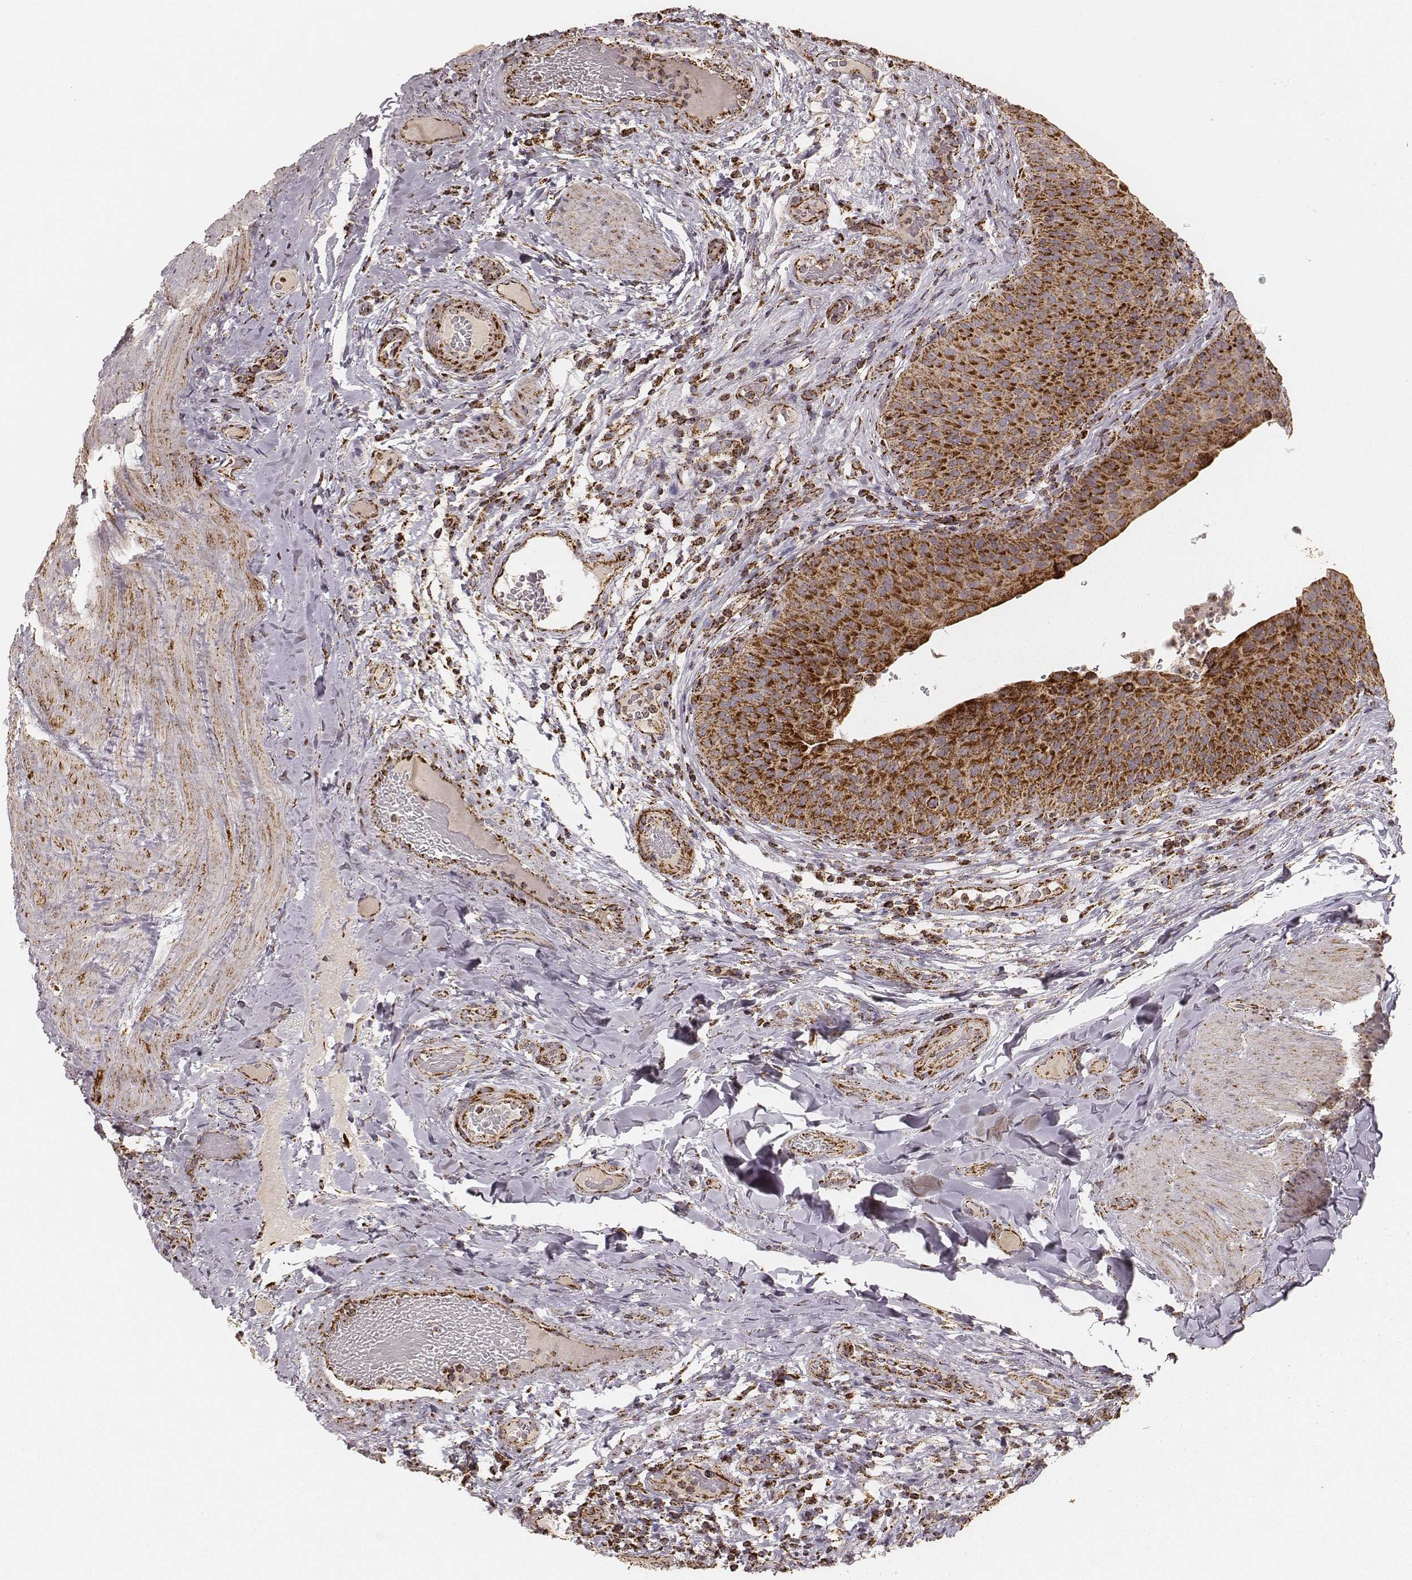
{"staining": {"intensity": "strong", "quantity": ">75%", "location": "cytoplasmic/membranous"}, "tissue": "urinary bladder", "cell_type": "Urothelial cells", "image_type": "normal", "snomed": [{"axis": "morphology", "description": "Normal tissue, NOS"}, {"axis": "topography", "description": "Urinary bladder"}], "caption": "Strong cytoplasmic/membranous expression for a protein is identified in approximately >75% of urothelial cells of normal urinary bladder using IHC.", "gene": "CS", "patient": {"sex": "male", "age": 66}}